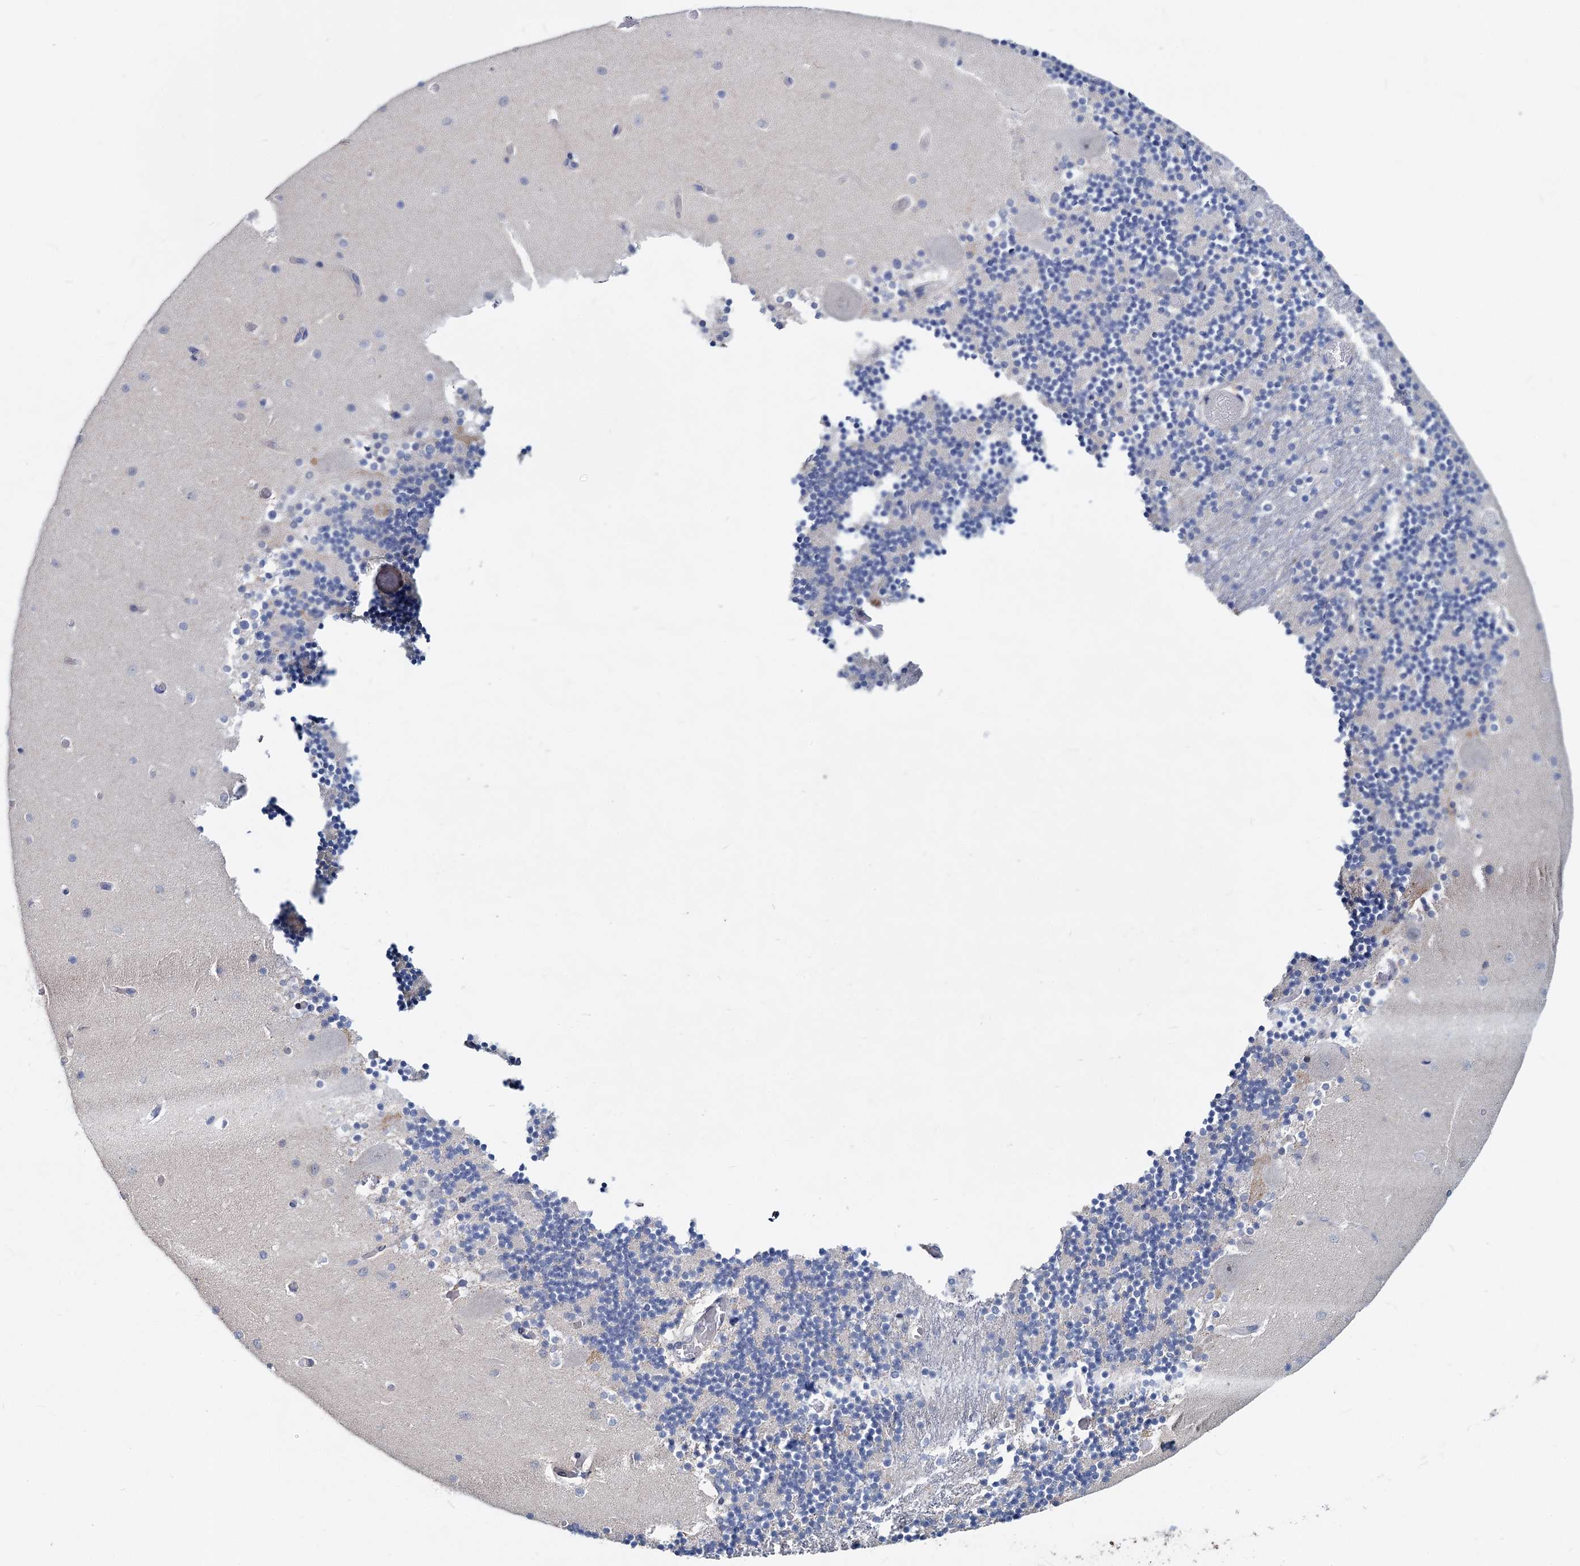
{"staining": {"intensity": "negative", "quantity": "none", "location": "none"}, "tissue": "cerebellum", "cell_type": "Cells in granular layer", "image_type": "normal", "snomed": [{"axis": "morphology", "description": "Normal tissue, NOS"}, {"axis": "topography", "description": "Cerebellum"}], "caption": "Immunohistochemical staining of normal human cerebellum exhibits no significant expression in cells in granular layer. (Immunohistochemistry, brightfield microscopy, high magnification).", "gene": "LRCH4", "patient": {"sex": "female", "age": 28}}